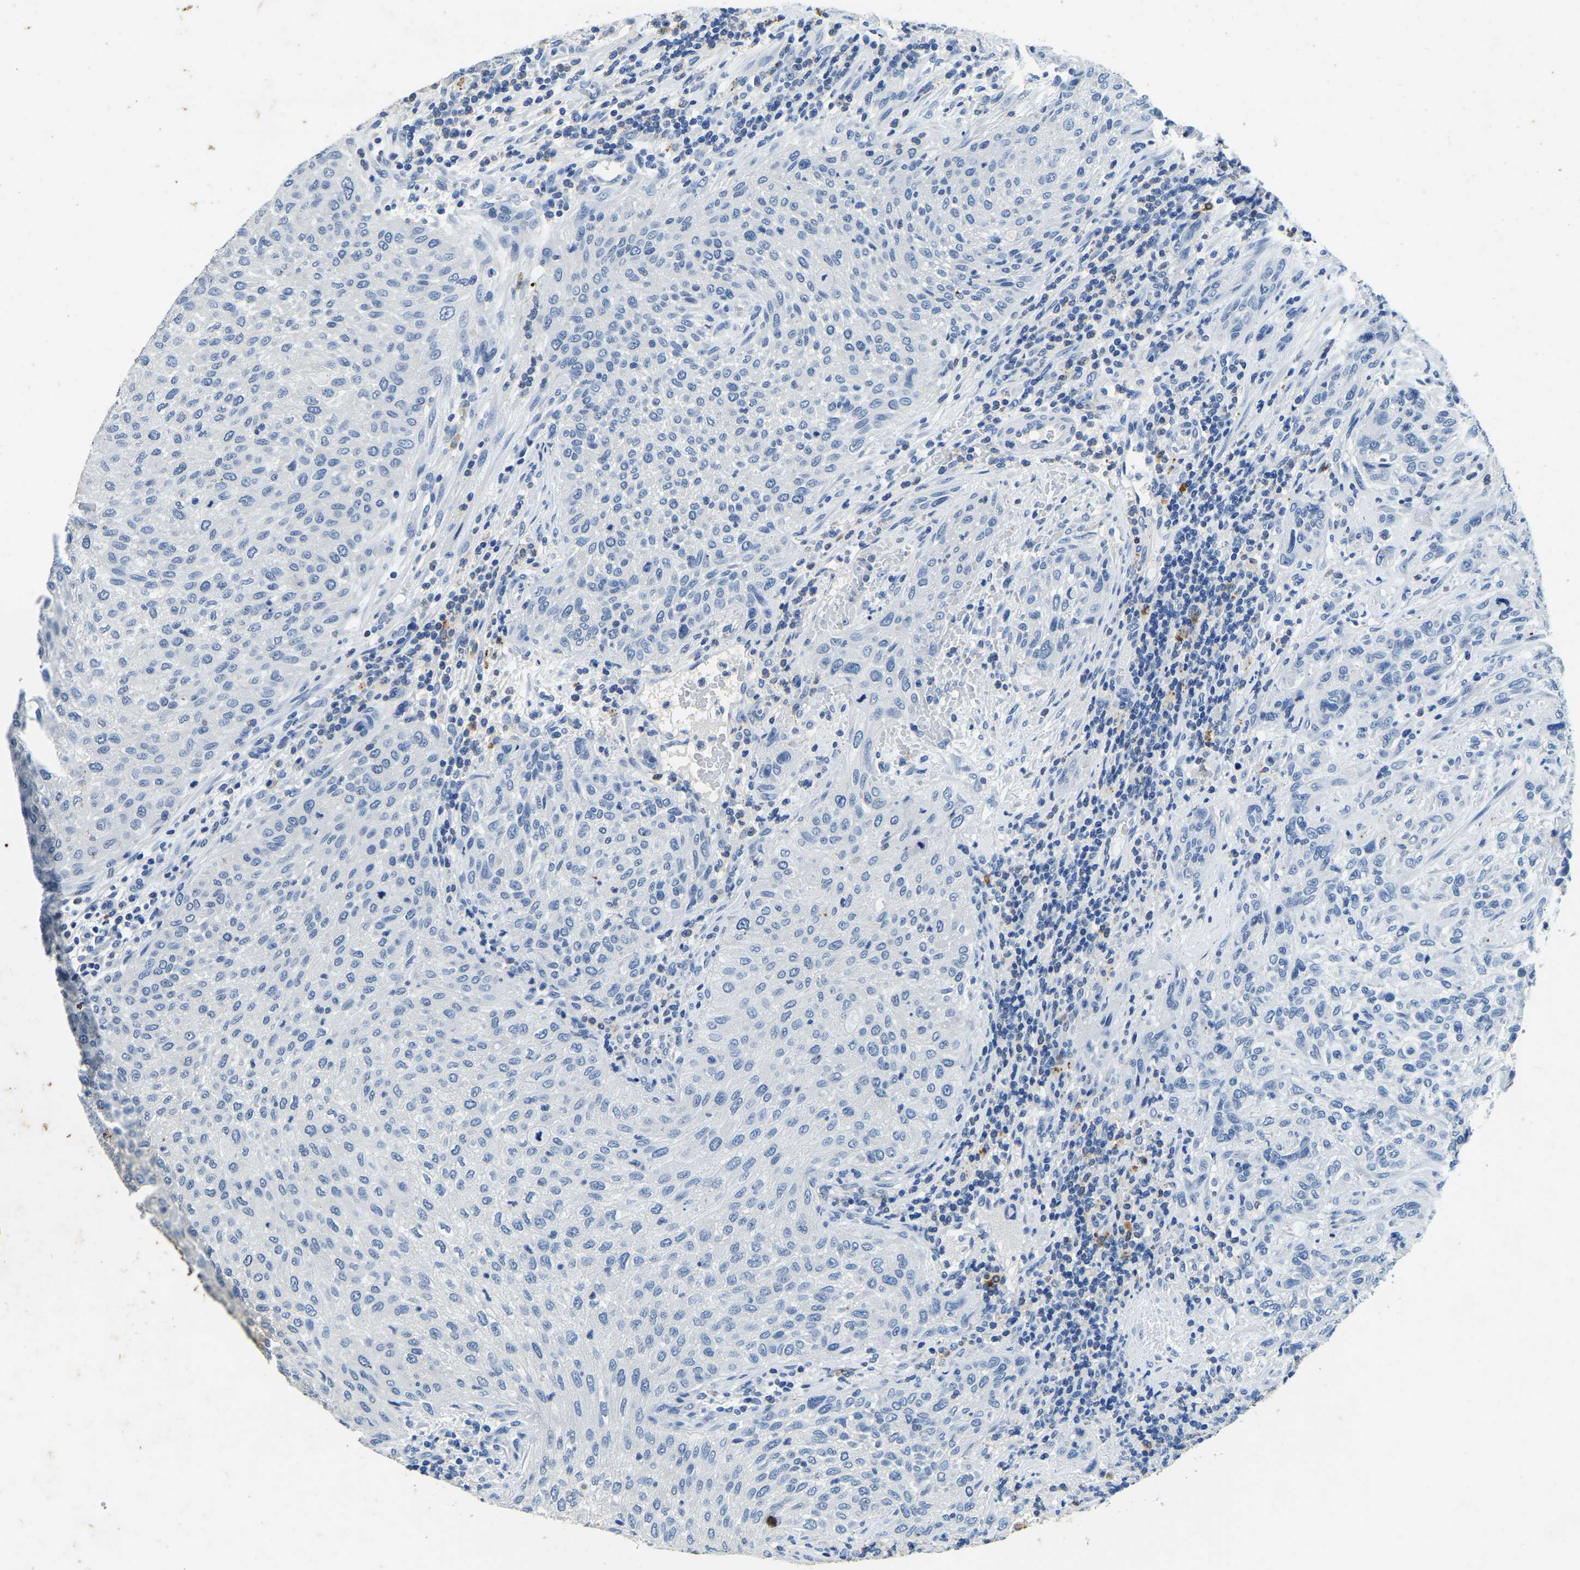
{"staining": {"intensity": "negative", "quantity": "none", "location": "none"}, "tissue": "urothelial cancer", "cell_type": "Tumor cells", "image_type": "cancer", "snomed": [{"axis": "morphology", "description": "Urothelial carcinoma, Low grade"}, {"axis": "morphology", "description": "Urothelial carcinoma, High grade"}, {"axis": "topography", "description": "Urinary bladder"}], "caption": "Tumor cells show no significant protein staining in urothelial cancer.", "gene": "UBN2", "patient": {"sex": "male", "age": 35}}